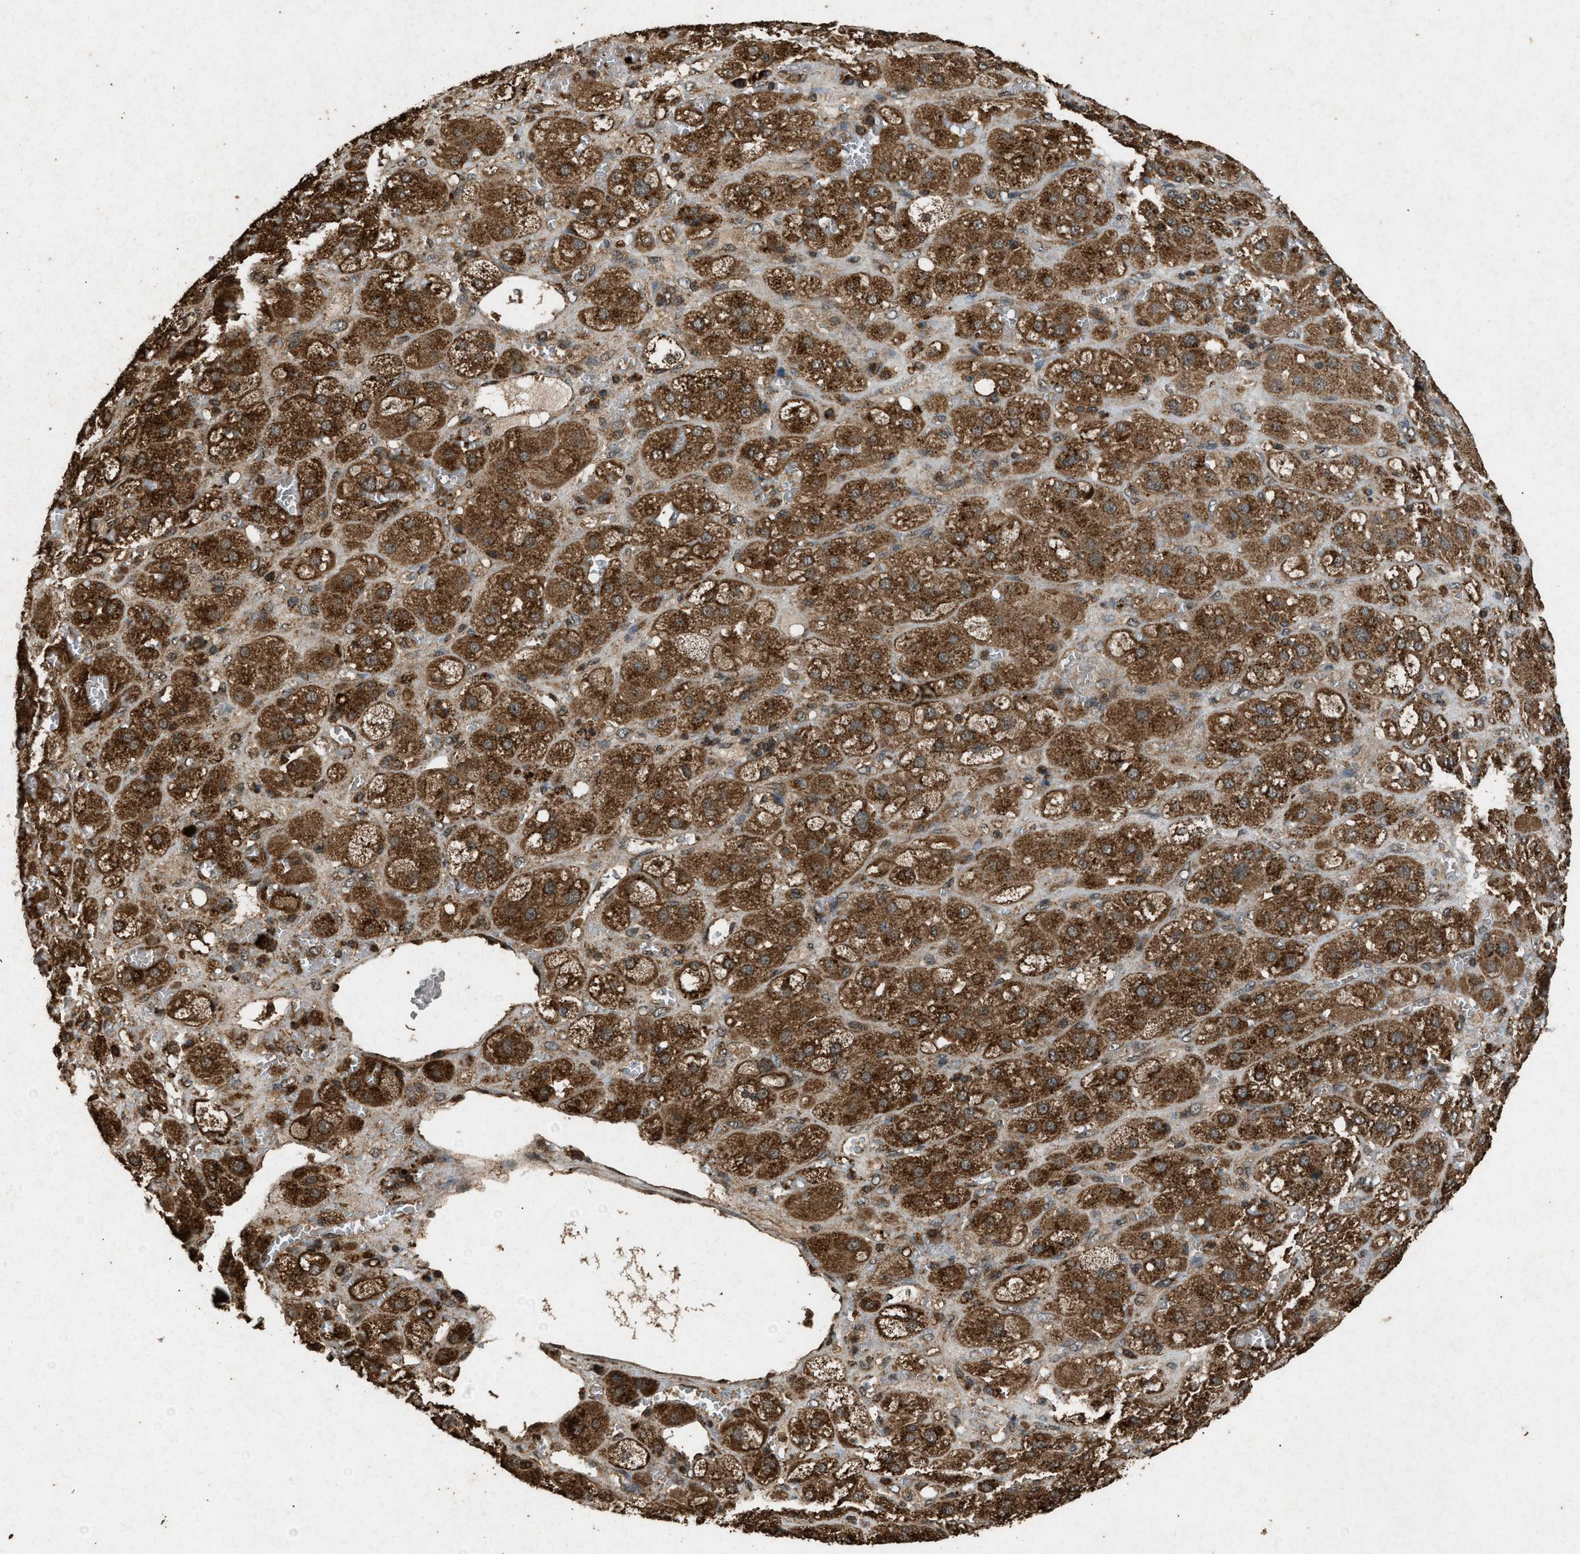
{"staining": {"intensity": "strong", "quantity": ">75%", "location": "cytoplasmic/membranous"}, "tissue": "adrenal gland", "cell_type": "Glandular cells", "image_type": "normal", "snomed": [{"axis": "morphology", "description": "Normal tissue, NOS"}, {"axis": "topography", "description": "Adrenal gland"}], "caption": "Immunohistochemical staining of unremarkable human adrenal gland shows high levels of strong cytoplasmic/membranous expression in approximately >75% of glandular cells.", "gene": "OAS1", "patient": {"sex": "female", "age": 47}}